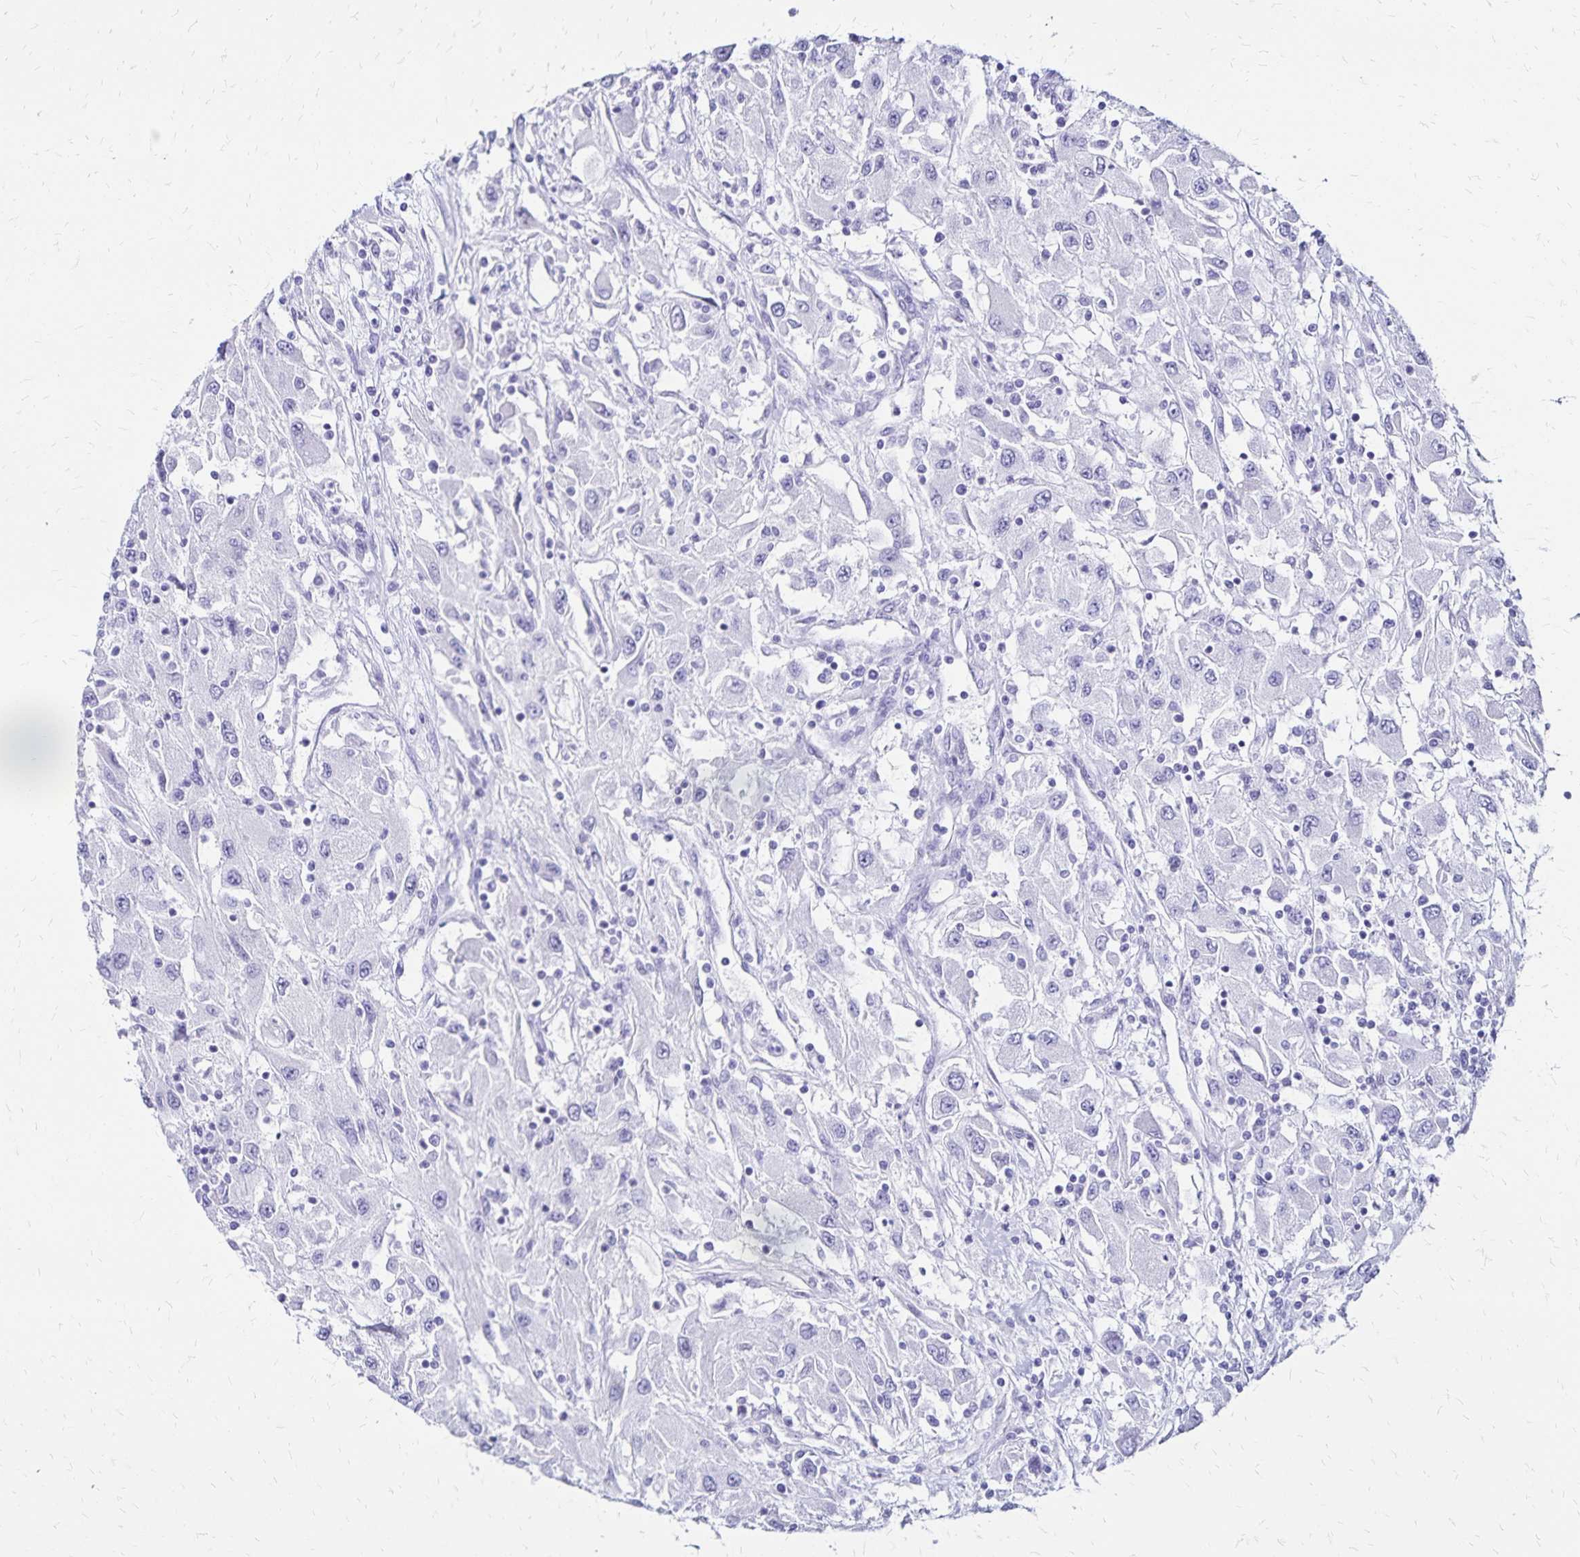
{"staining": {"intensity": "negative", "quantity": "none", "location": "none"}, "tissue": "renal cancer", "cell_type": "Tumor cells", "image_type": "cancer", "snomed": [{"axis": "morphology", "description": "Adenocarcinoma, NOS"}, {"axis": "topography", "description": "Kidney"}], "caption": "A high-resolution histopathology image shows immunohistochemistry staining of renal cancer, which reveals no significant staining in tumor cells. (DAB (3,3'-diaminobenzidine) immunohistochemistry visualized using brightfield microscopy, high magnification).", "gene": "LIN28B", "patient": {"sex": "female", "age": 67}}